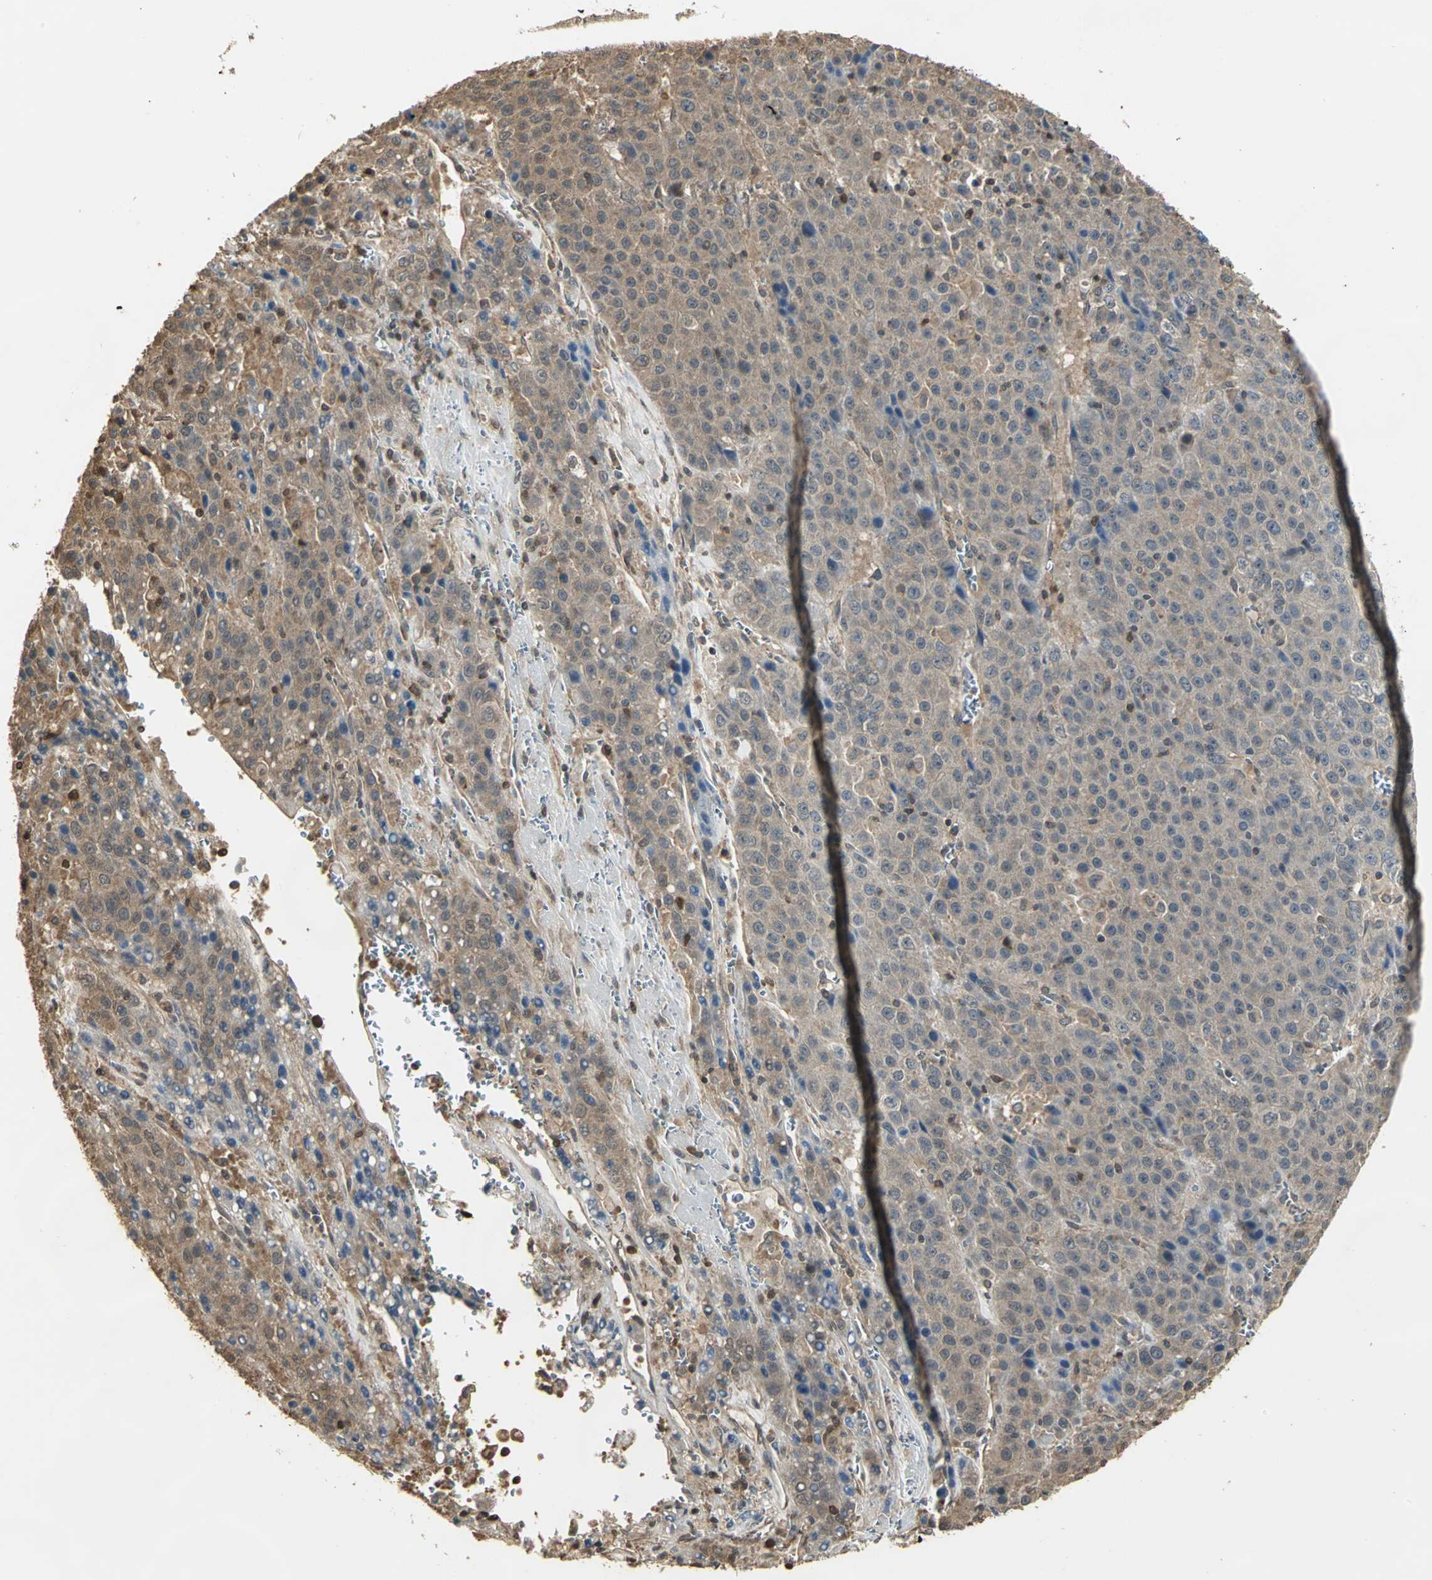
{"staining": {"intensity": "moderate", "quantity": ">75%", "location": "cytoplasmic/membranous"}, "tissue": "liver cancer", "cell_type": "Tumor cells", "image_type": "cancer", "snomed": [{"axis": "morphology", "description": "Carcinoma, Hepatocellular, NOS"}, {"axis": "topography", "description": "Liver"}], "caption": "Protein expression analysis of liver hepatocellular carcinoma exhibits moderate cytoplasmic/membranous expression in approximately >75% of tumor cells.", "gene": "PARK7", "patient": {"sex": "female", "age": 53}}